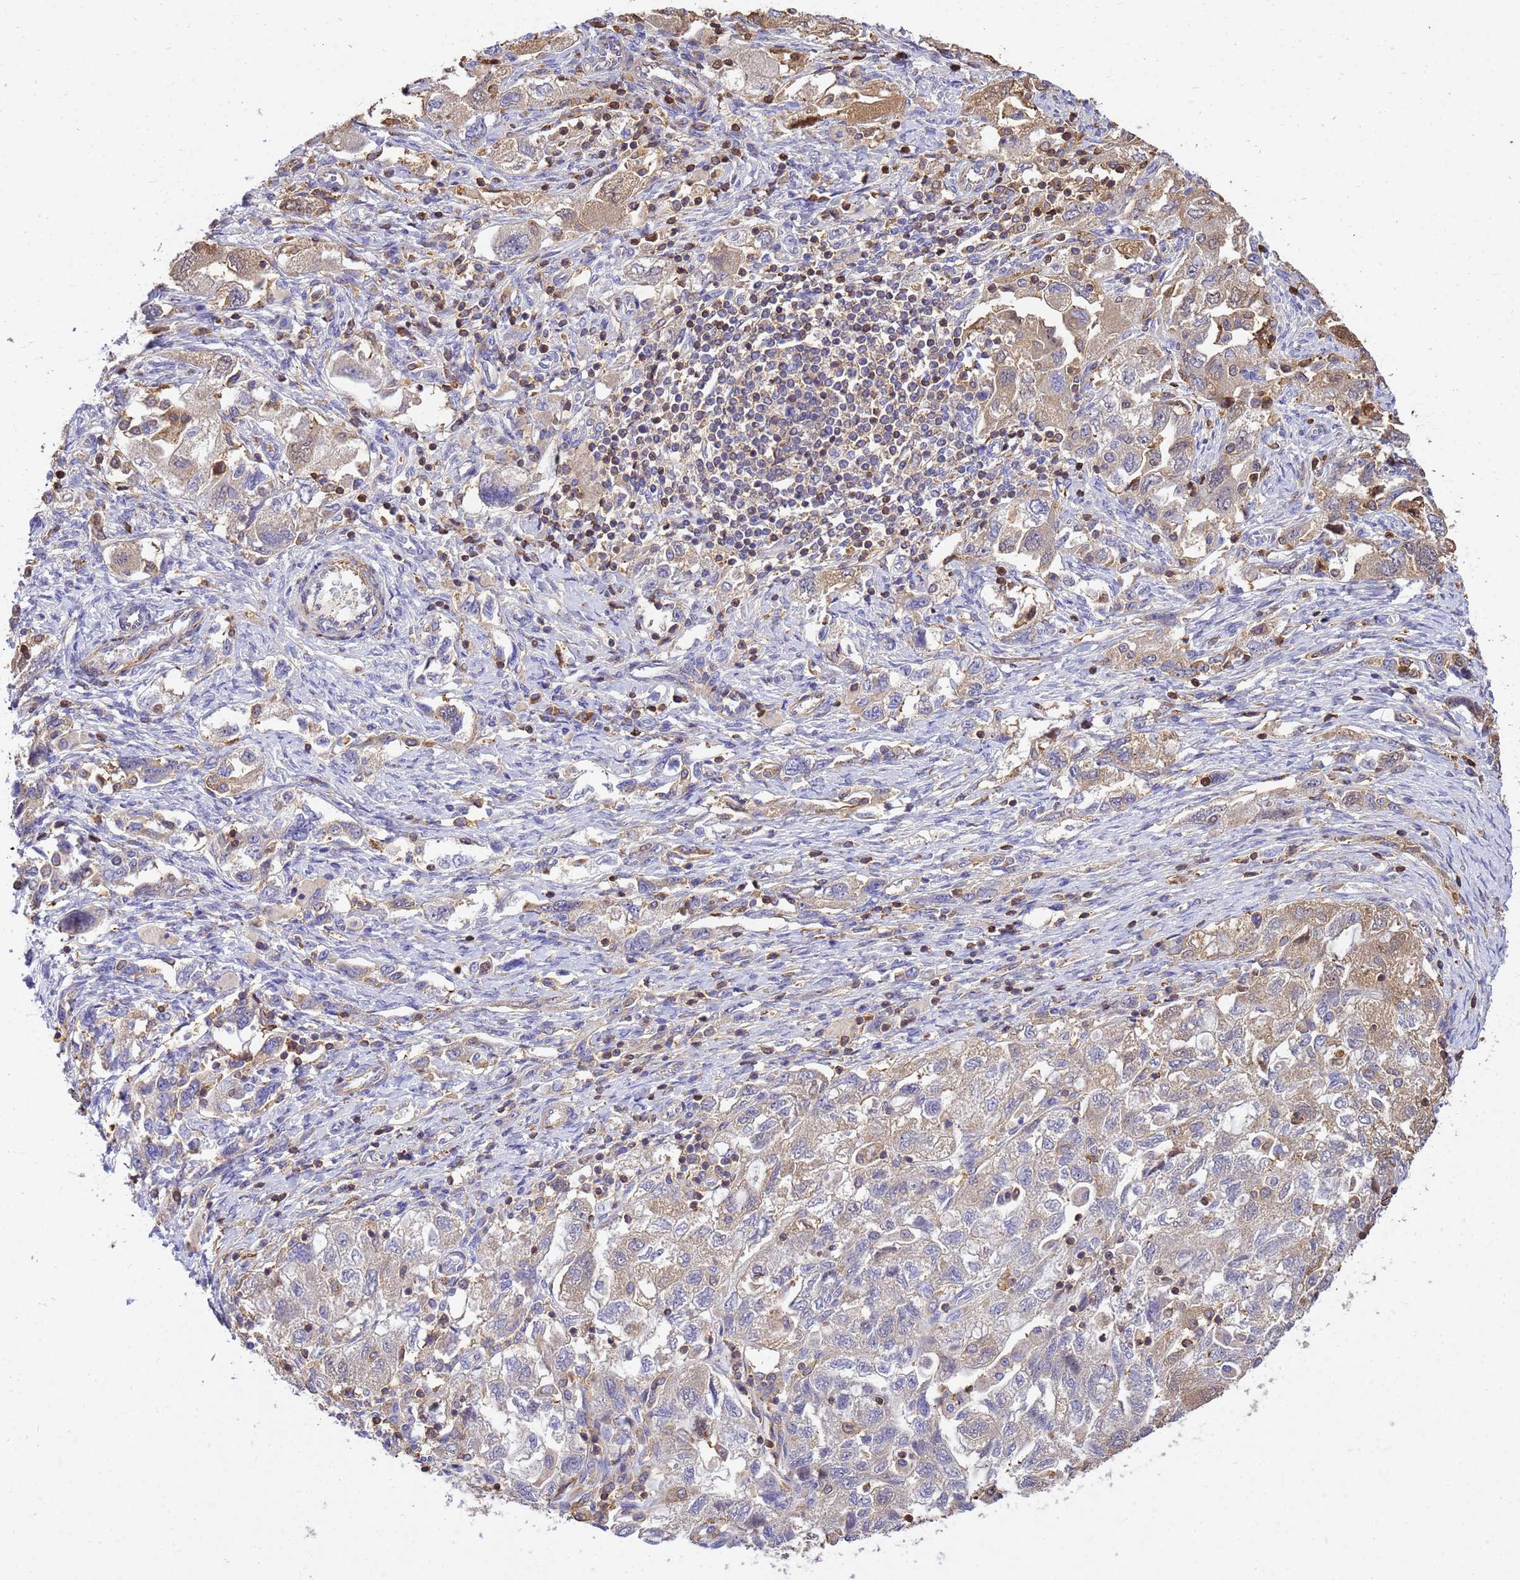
{"staining": {"intensity": "weak", "quantity": "<25%", "location": "cytoplasmic/membranous"}, "tissue": "ovarian cancer", "cell_type": "Tumor cells", "image_type": "cancer", "snomed": [{"axis": "morphology", "description": "Carcinoma, NOS"}, {"axis": "morphology", "description": "Cystadenocarcinoma, serous, NOS"}, {"axis": "topography", "description": "Ovary"}], "caption": "Micrograph shows no significant protein positivity in tumor cells of ovarian cancer (serous cystadenocarcinoma).", "gene": "WDR64", "patient": {"sex": "female", "age": 69}}